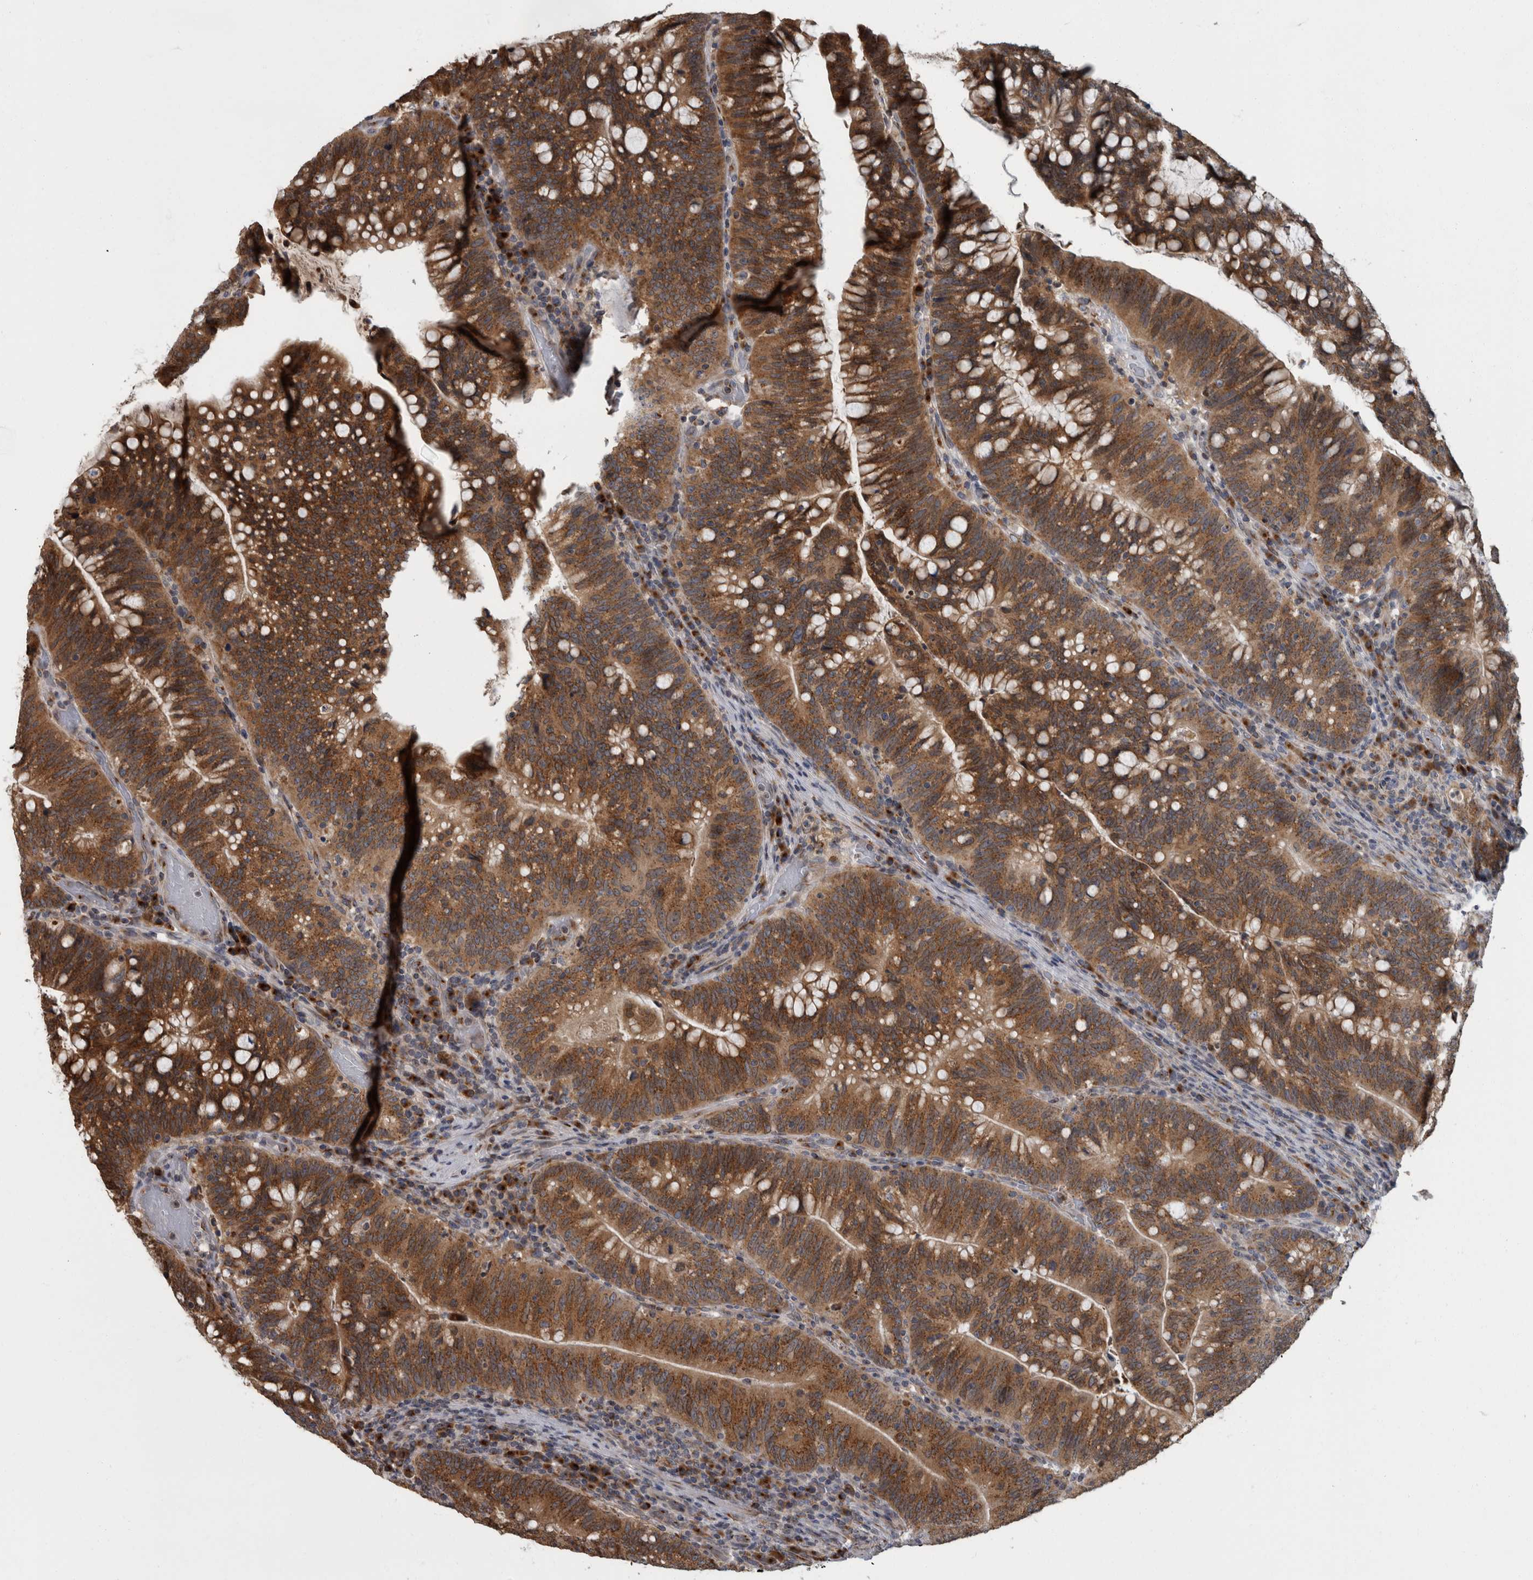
{"staining": {"intensity": "strong", "quantity": ">75%", "location": "cytoplasmic/membranous"}, "tissue": "colorectal cancer", "cell_type": "Tumor cells", "image_type": "cancer", "snomed": [{"axis": "morphology", "description": "Adenocarcinoma, NOS"}, {"axis": "topography", "description": "Colon"}], "caption": "Colorectal adenocarcinoma stained with a brown dye exhibits strong cytoplasmic/membranous positive staining in approximately >75% of tumor cells.", "gene": "LMAN2L", "patient": {"sex": "female", "age": 66}}